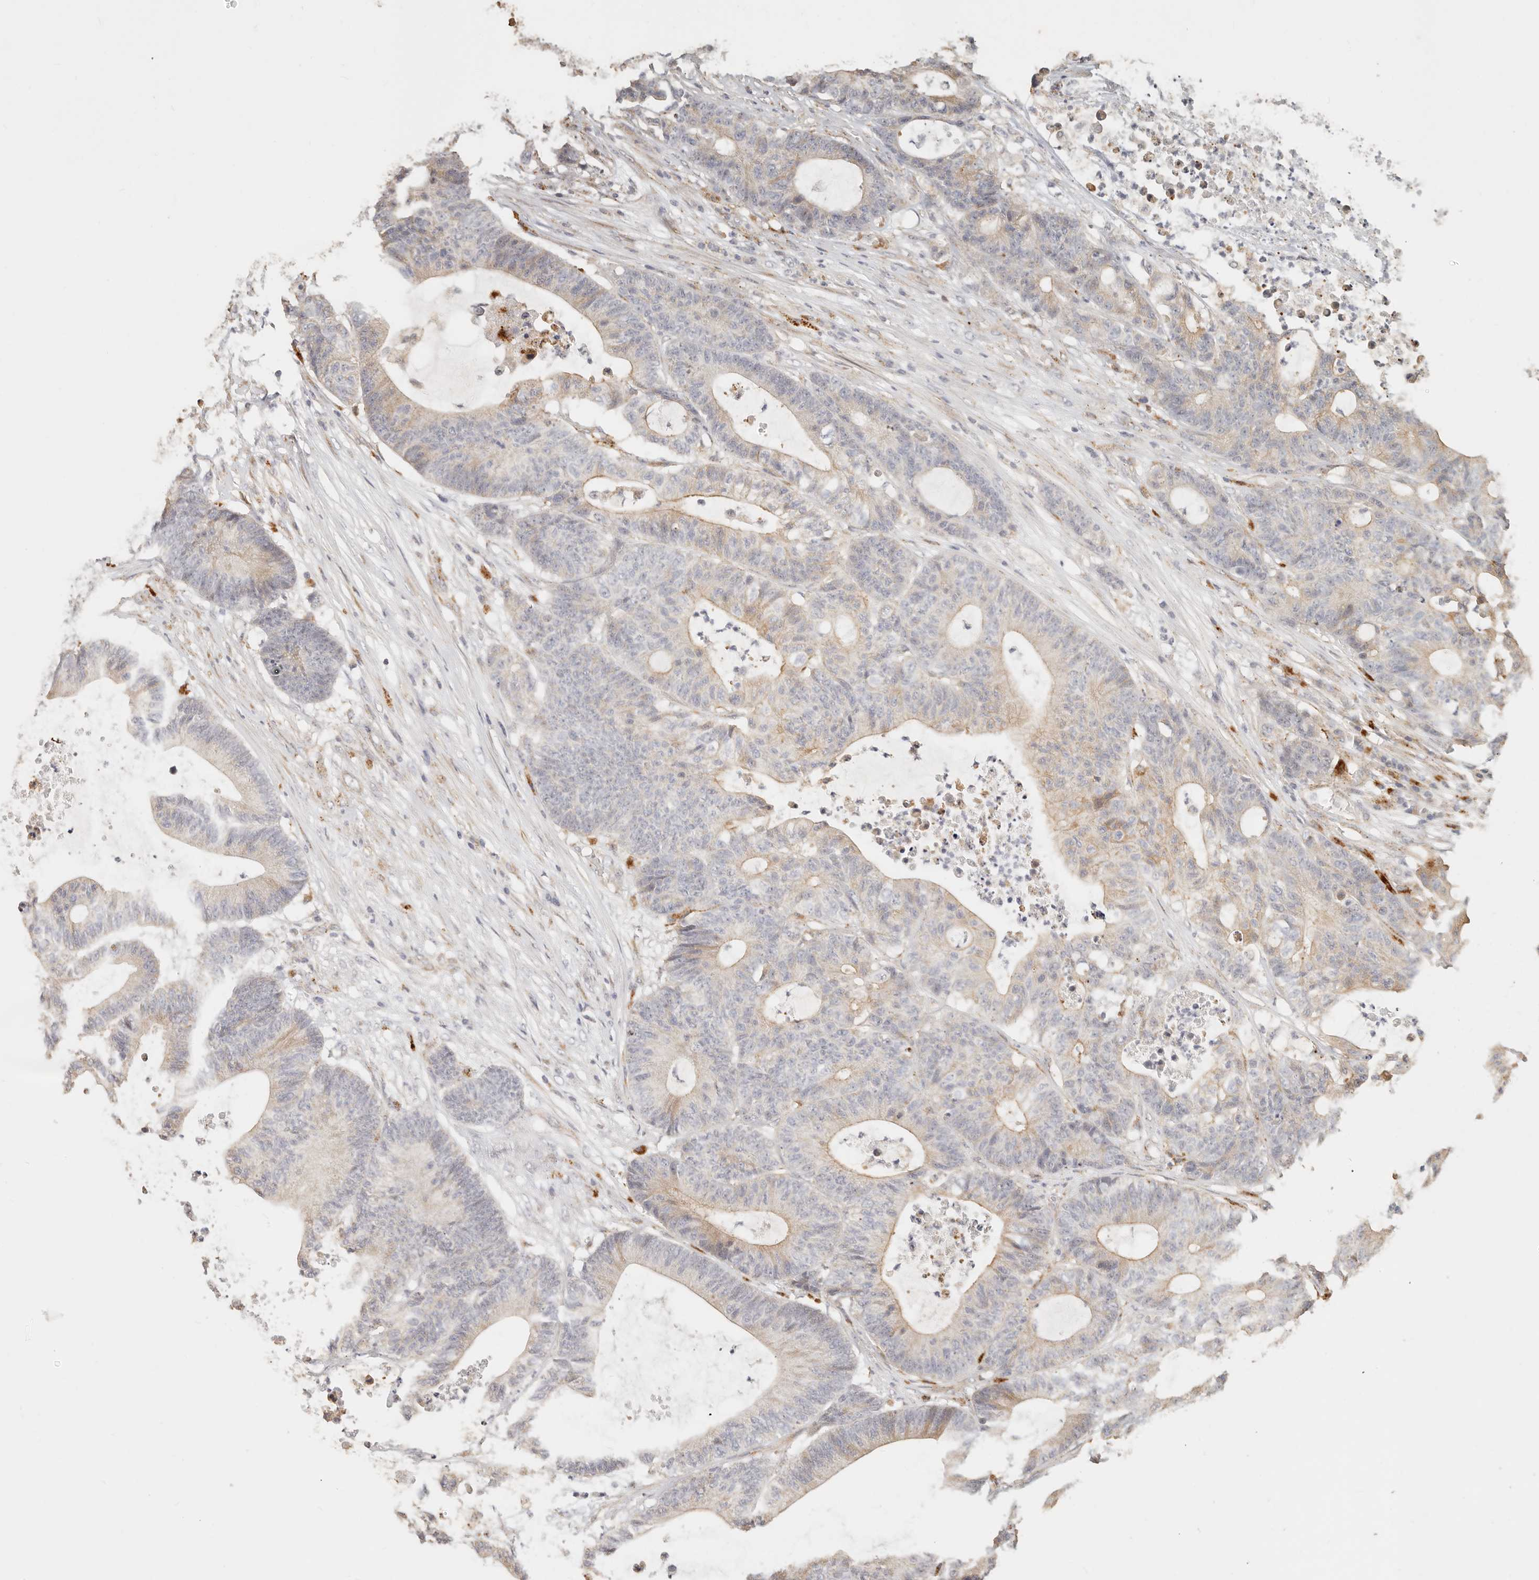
{"staining": {"intensity": "weak", "quantity": "<25%", "location": "cytoplasmic/membranous"}, "tissue": "colorectal cancer", "cell_type": "Tumor cells", "image_type": "cancer", "snomed": [{"axis": "morphology", "description": "Adenocarcinoma, NOS"}, {"axis": "topography", "description": "Colon"}], "caption": "This is an immunohistochemistry photomicrograph of adenocarcinoma (colorectal). There is no positivity in tumor cells.", "gene": "PTPN22", "patient": {"sex": "female", "age": 84}}